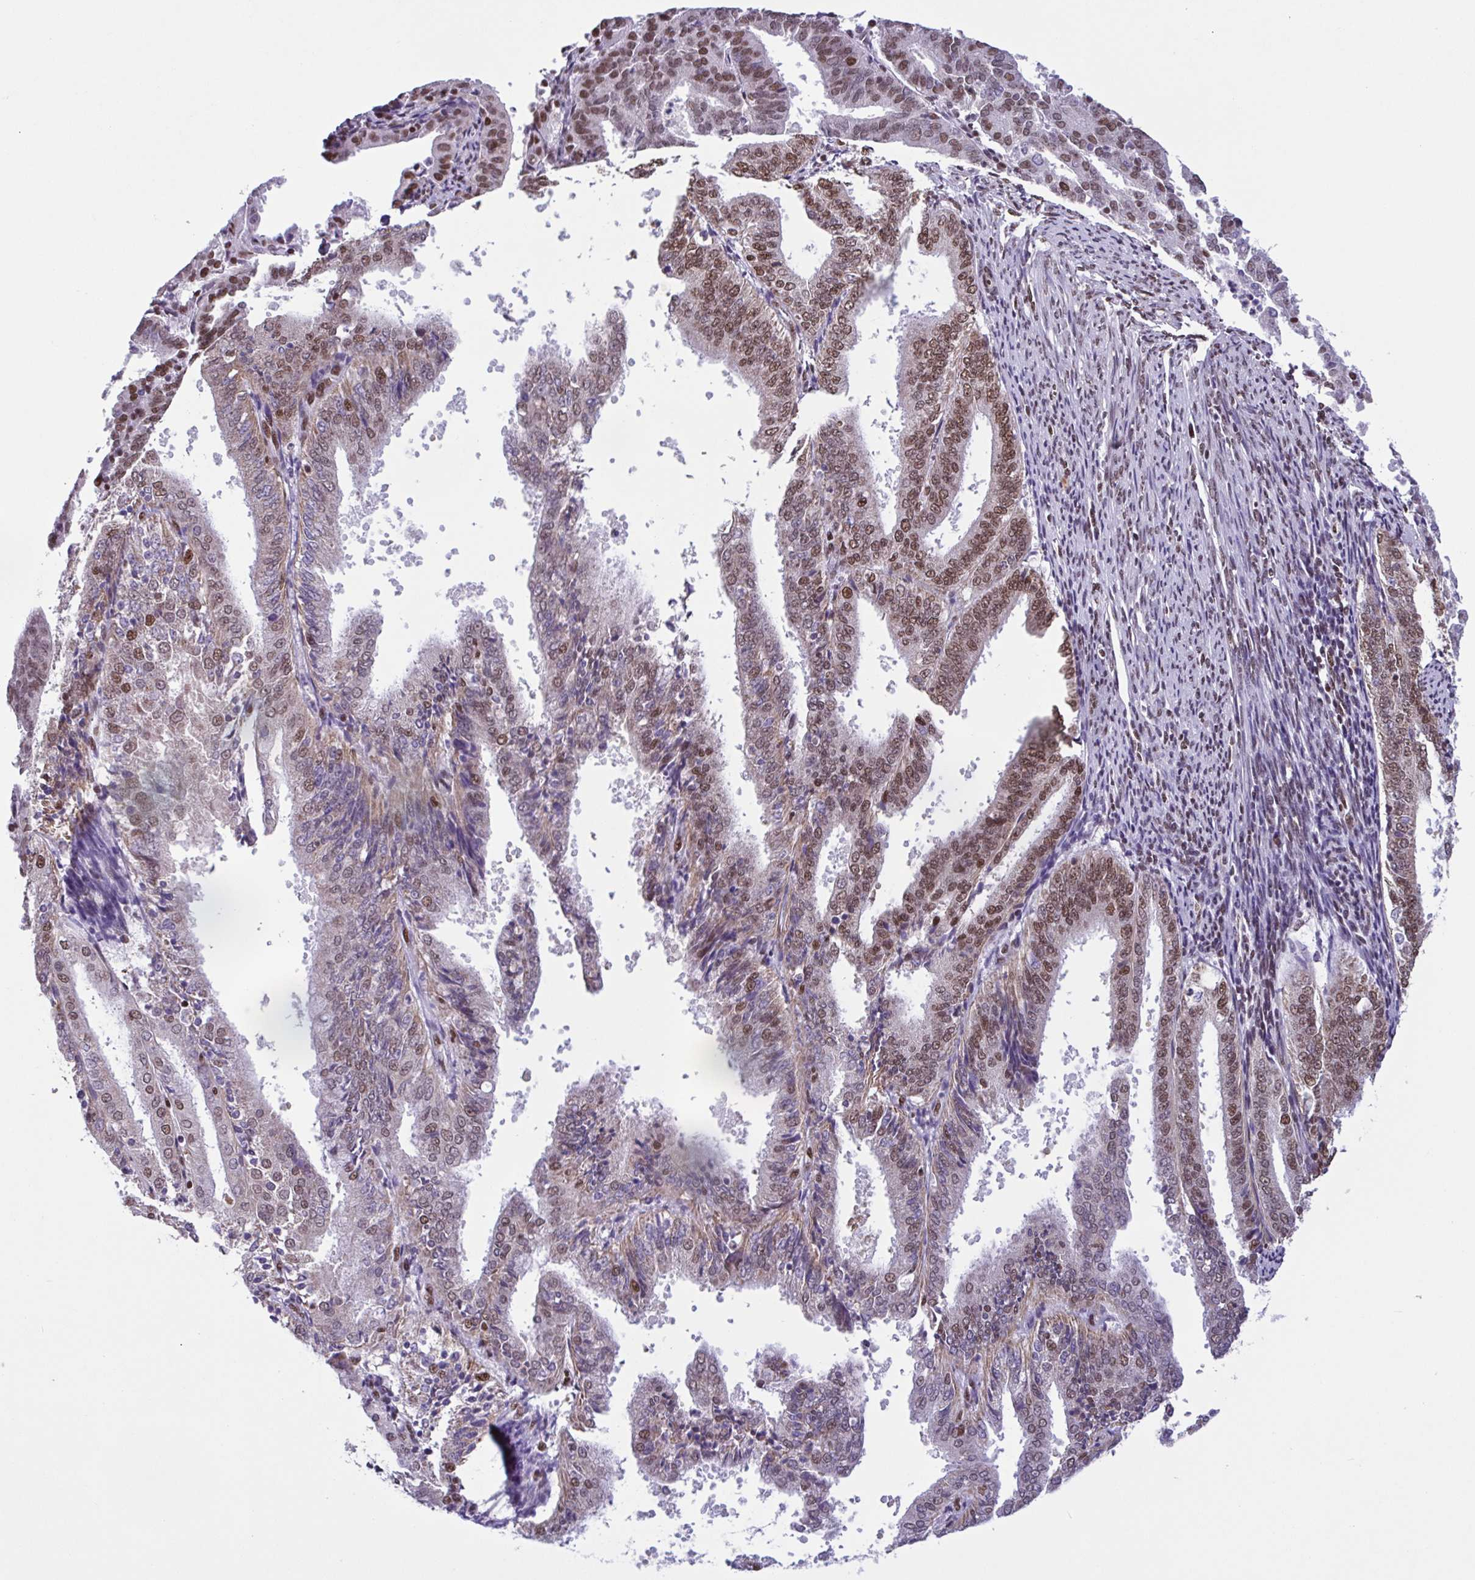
{"staining": {"intensity": "moderate", "quantity": "25%-75%", "location": "nuclear"}, "tissue": "endometrial cancer", "cell_type": "Tumor cells", "image_type": "cancer", "snomed": [{"axis": "morphology", "description": "Adenocarcinoma, NOS"}, {"axis": "topography", "description": "Endometrium"}], "caption": "Immunohistochemical staining of endometrial cancer exhibits medium levels of moderate nuclear protein positivity in about 25%-75% of tumor cells.", "gene": "TIMM21", "patient": {"sex": "female", "age": 63}}